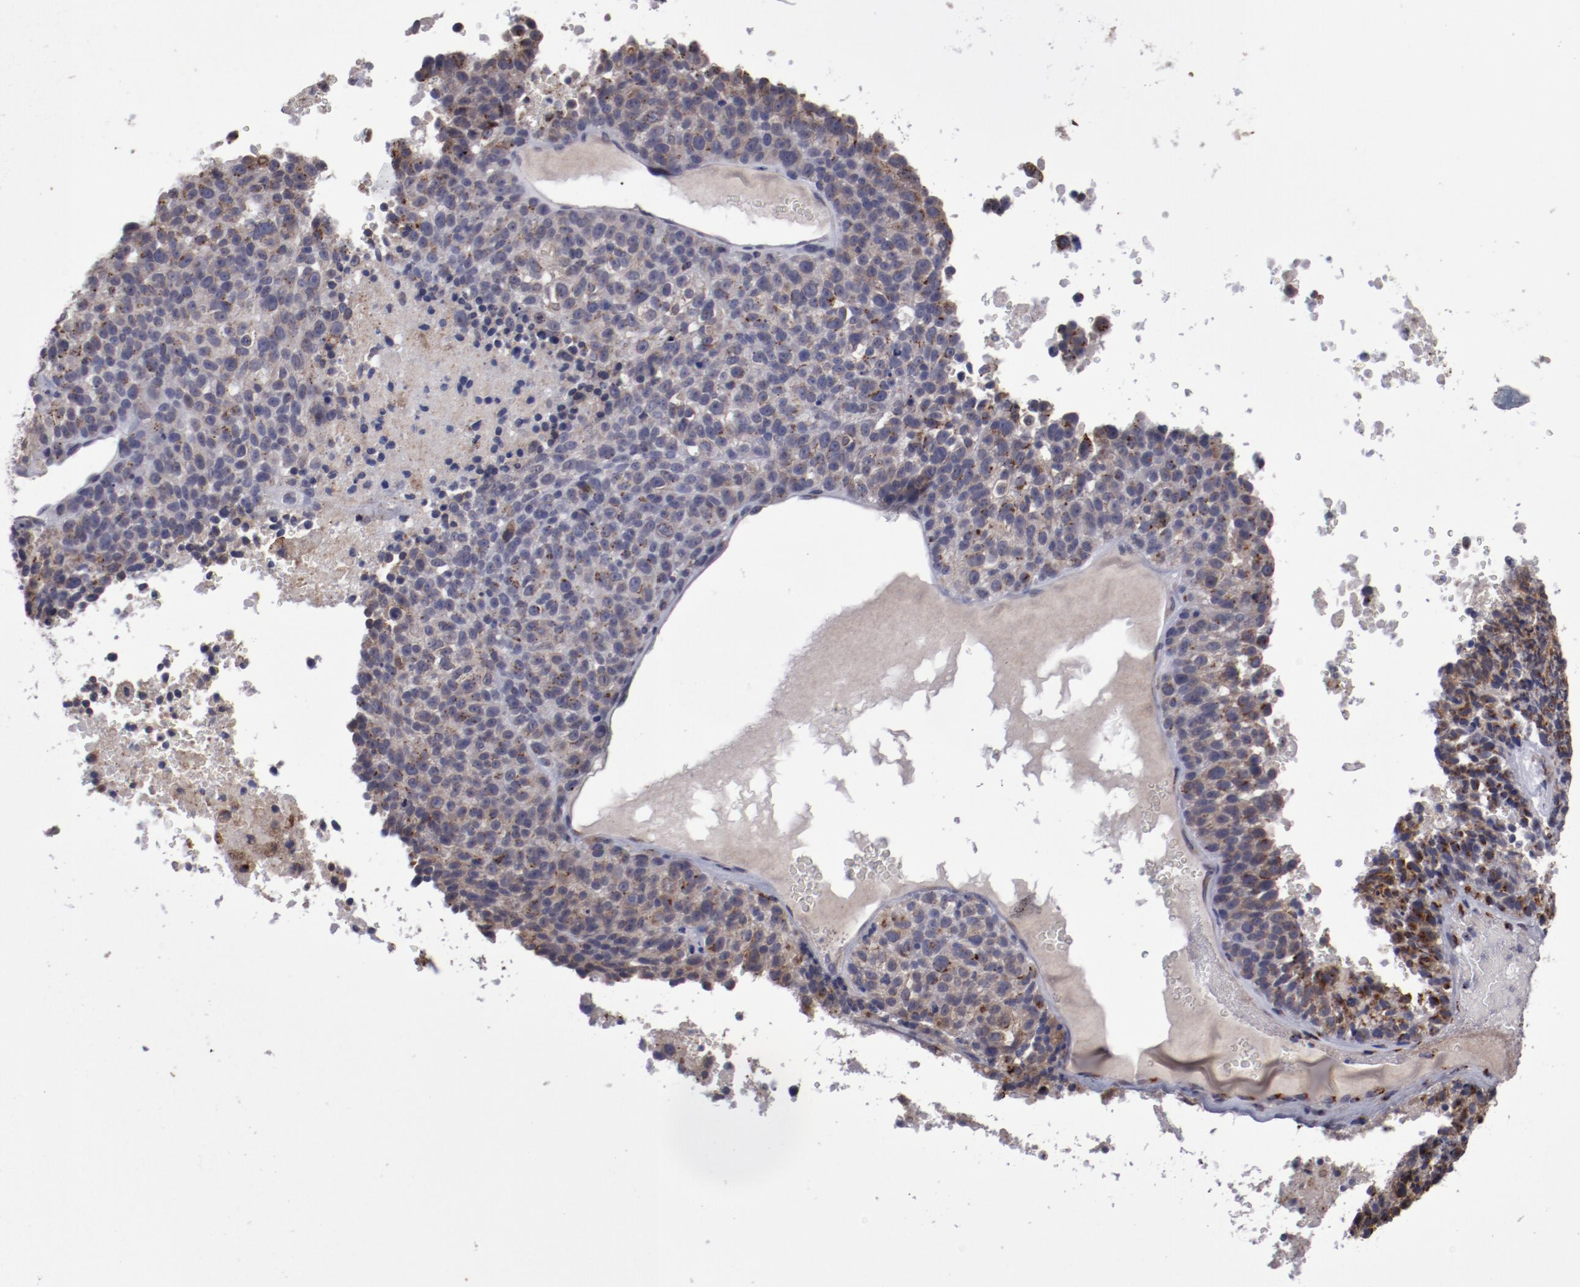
{"staining": {"intensity": "weak", "quantity": ">75%", "location": "cytoplasmic/membranous"}, "tissue": "melanoma", "cell_type": "Tumor cells", "image_type": "cancer", "snomed": [{"axis": "morphology", "description": "Malignant melanoma, Metastatic site"}, {"axis": "topography", "description": "Cerebral cortex"}], "caption": "Protein analysis of malignant melanoma (metastatic site) tissue reveals weak cytoplasmic/membranous expression in about >75% of tumor cells.", "gene": "IL12A", "patient": {"sex": "female", "age": 52}}